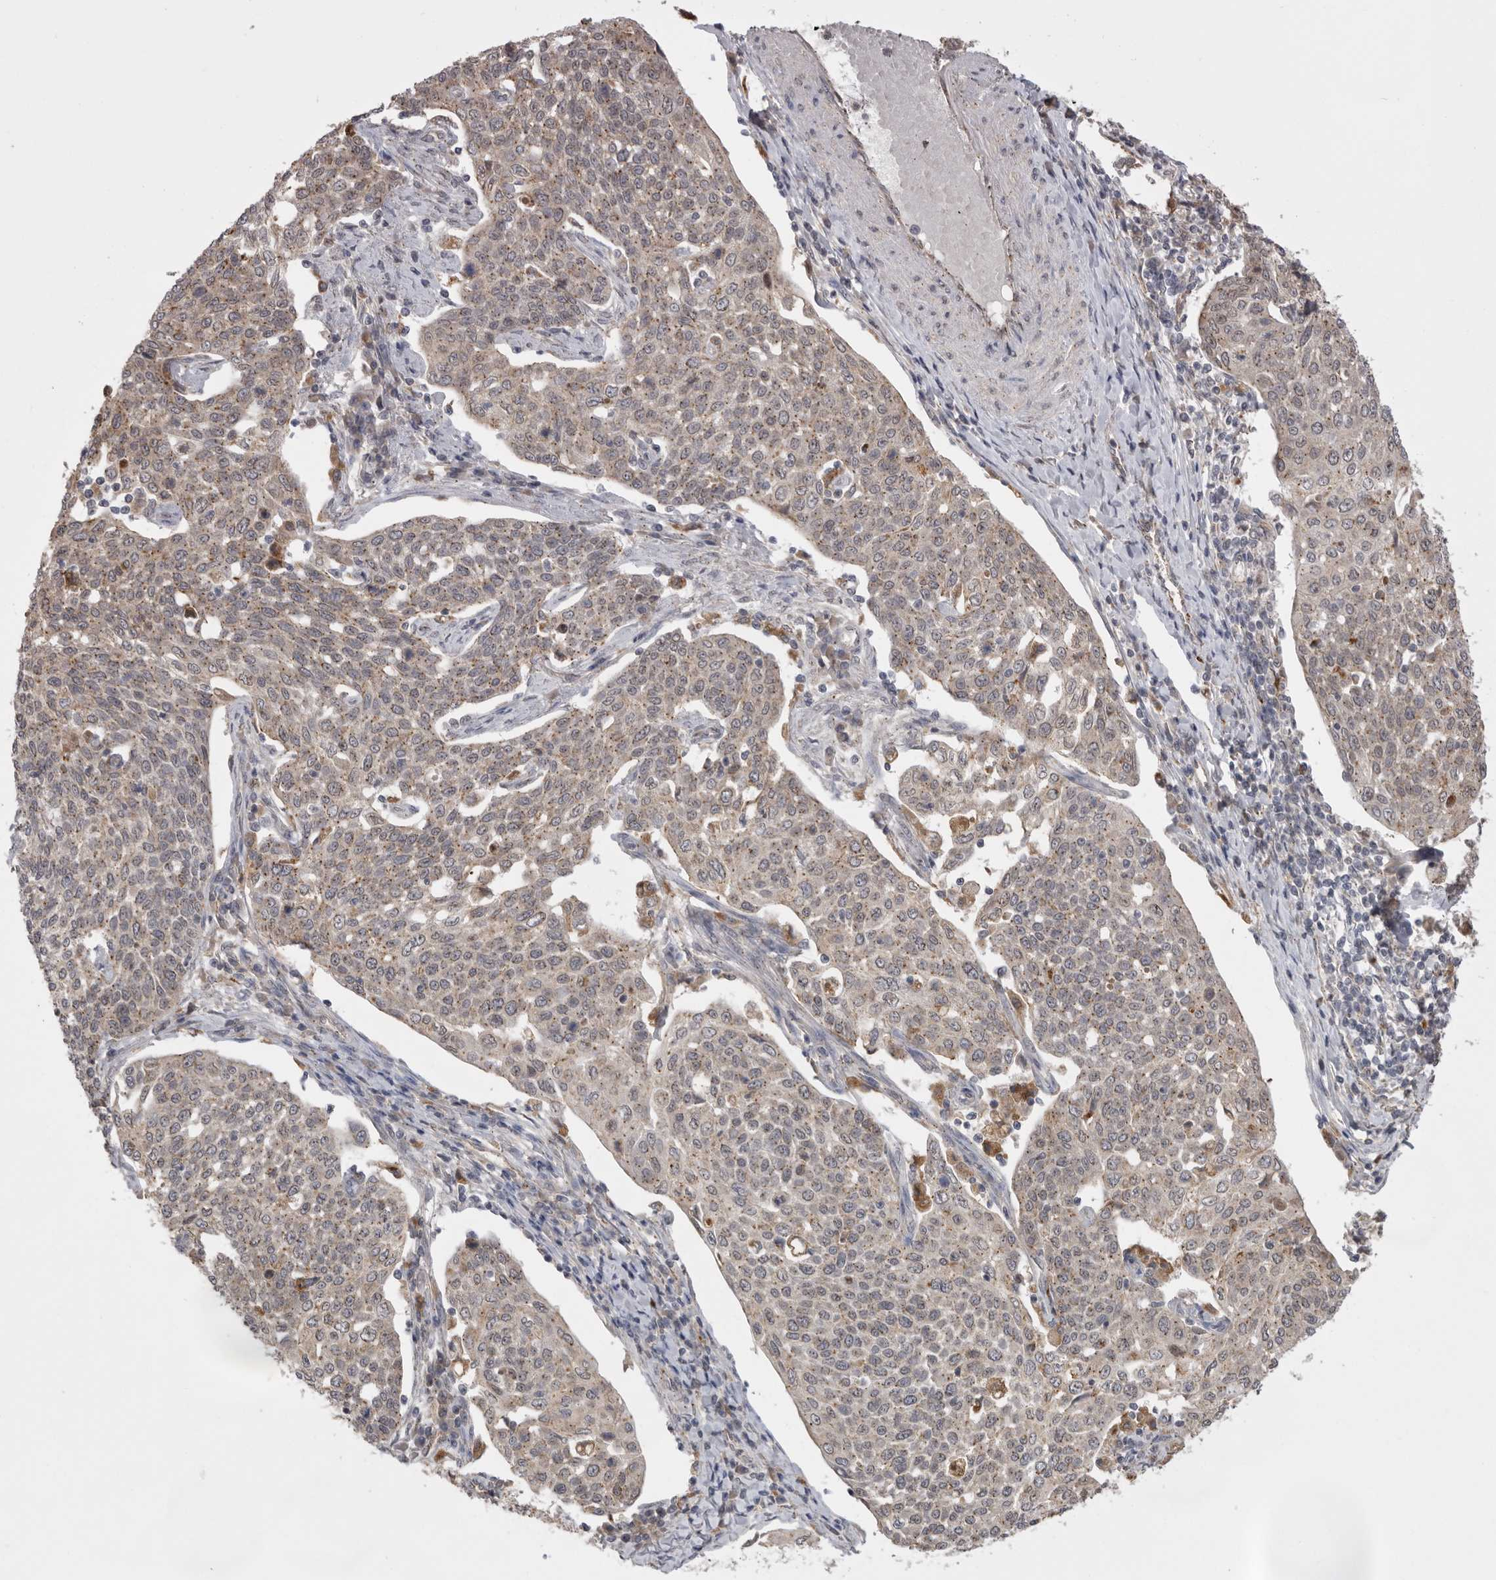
{"staining": {"intensity": "weak", "quantity": ">75%", "location": "cytoplasmic/membranous"}, "tissue": "cervical cancer", "cell_type": "Tumor cells", "image_type": "cancer", "snomed": [{"axis": "morphology", "description": "Squamous cell carcinoma, NOS"}, {"axis": "topography", "description": "Cervix"}], "caption": "Weak cytoplasmic/membranous expression is appreciated in about >75% of tumor cells in cervical cancer (squamous cell carcinoma).", "gene": "TLR3", "patient": {"sex": "female", "age": 34}}